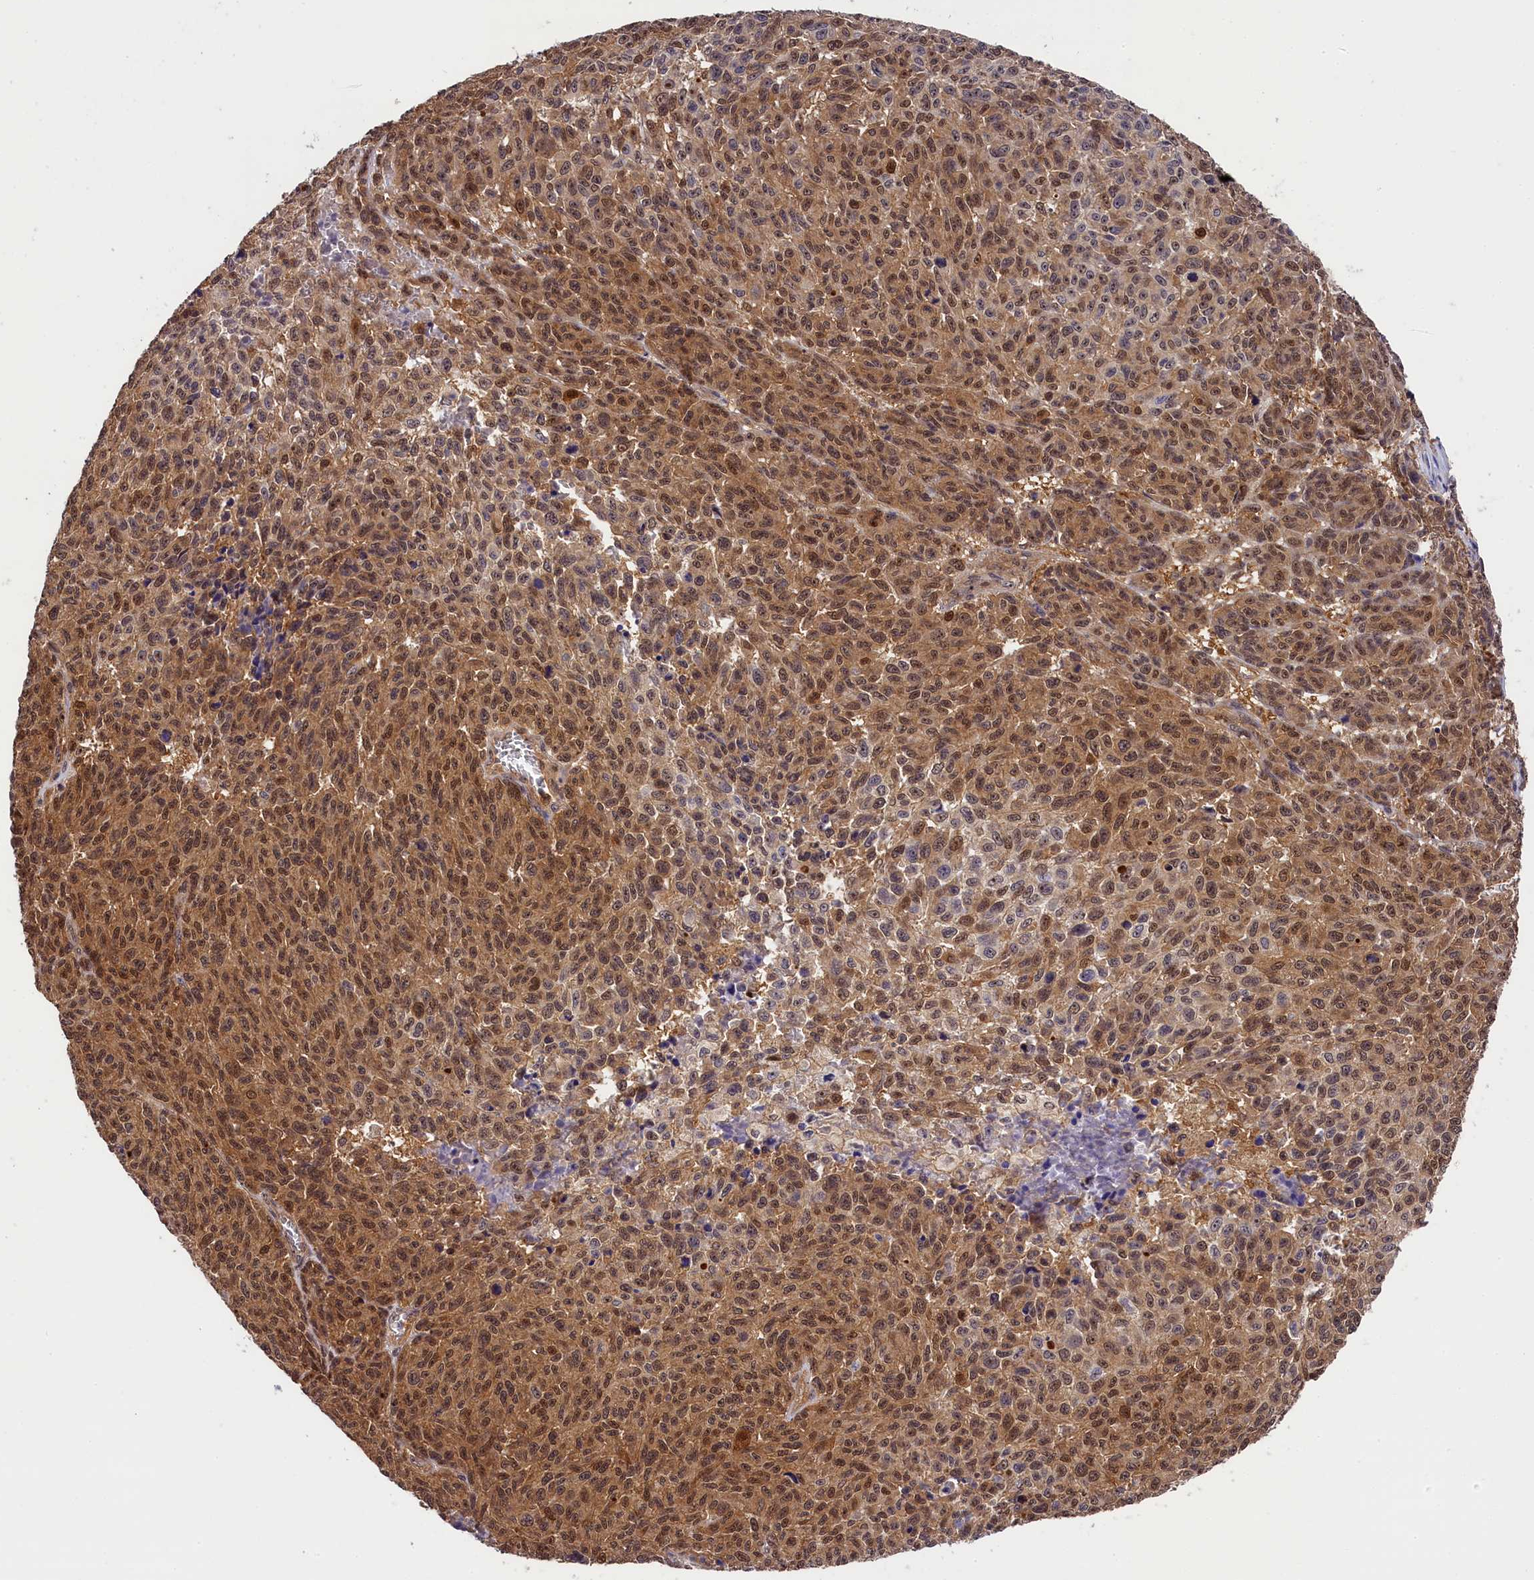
{"staining": {"intensity": "moderate", "quantity": ">75%", "location": "cytoplasmic/membranous,nuclear"}, "tissue": "melanoma", "cell_type": "Tumor cells", "image_type": "cancer", "snomed": [{"axis": "morphology", "description": "Malignant melanoma, NOS"}, {"axis": "topography", "description": "Skin"}], "caption": "Melanoma tissue displays moderate cytoplasmic/membranous and nuclear expression in about >75% of tumor cells", "gene": "EIF6", "patient": {"sex": "male", "age": 49}}